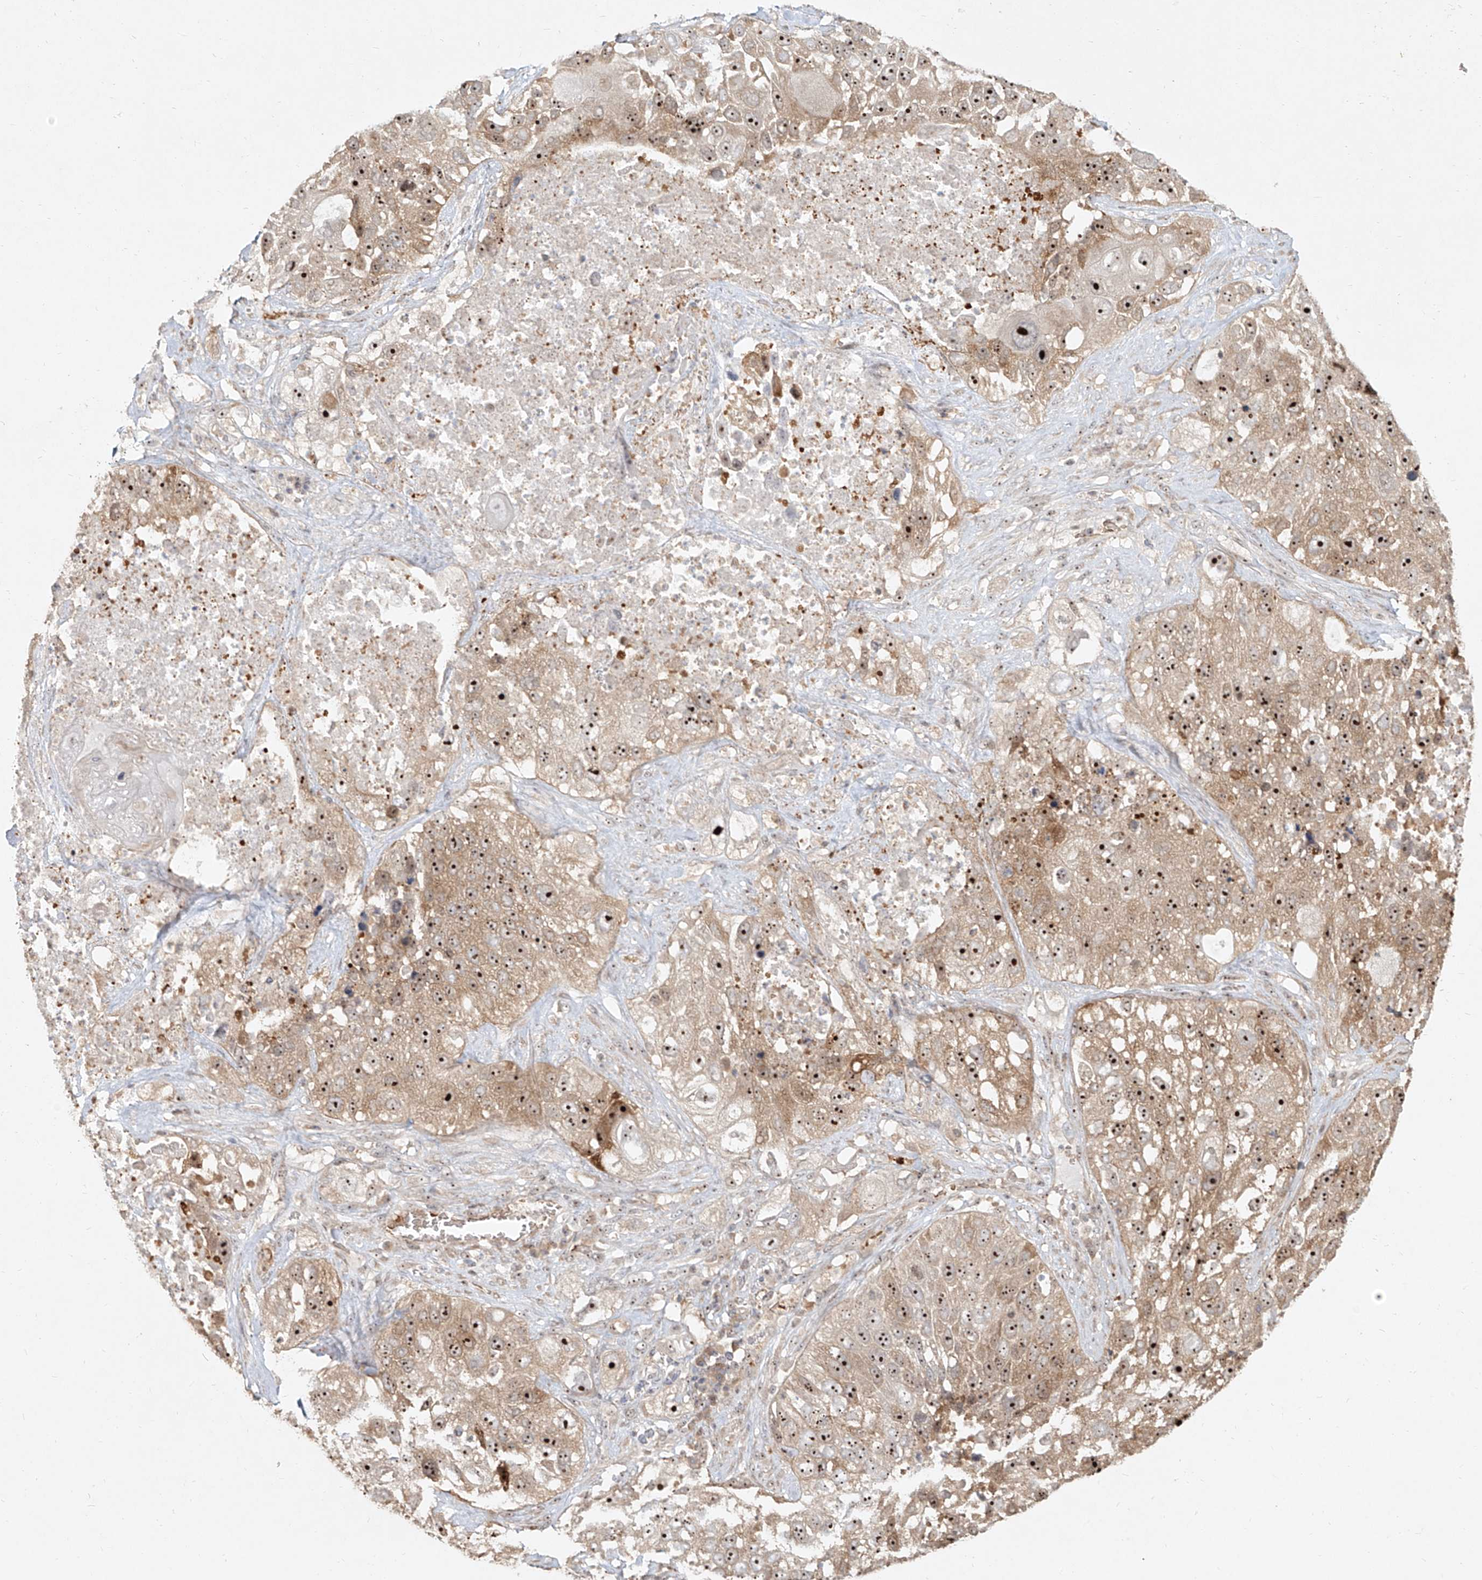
{"staining": {"intensity": "strong", "quantity": ">75%", "location": "nuclear"}, "tissue": "lung cancer", "cell_type": "Tumor cells", "image_type": "cancer", "snomed": [{"axis": "morphology", "description": "Squamous cell carcinoma, NOS"}, {"axis": "topography", "description": "Lung"}], "caption": "A high-resolution image shows IHC staining of lung cancer, which reveals strong nuclear positivity in approximately >75% of tumor cells.", "gene": "BYSL", "patient": {"sex": "male", "age": 61}}